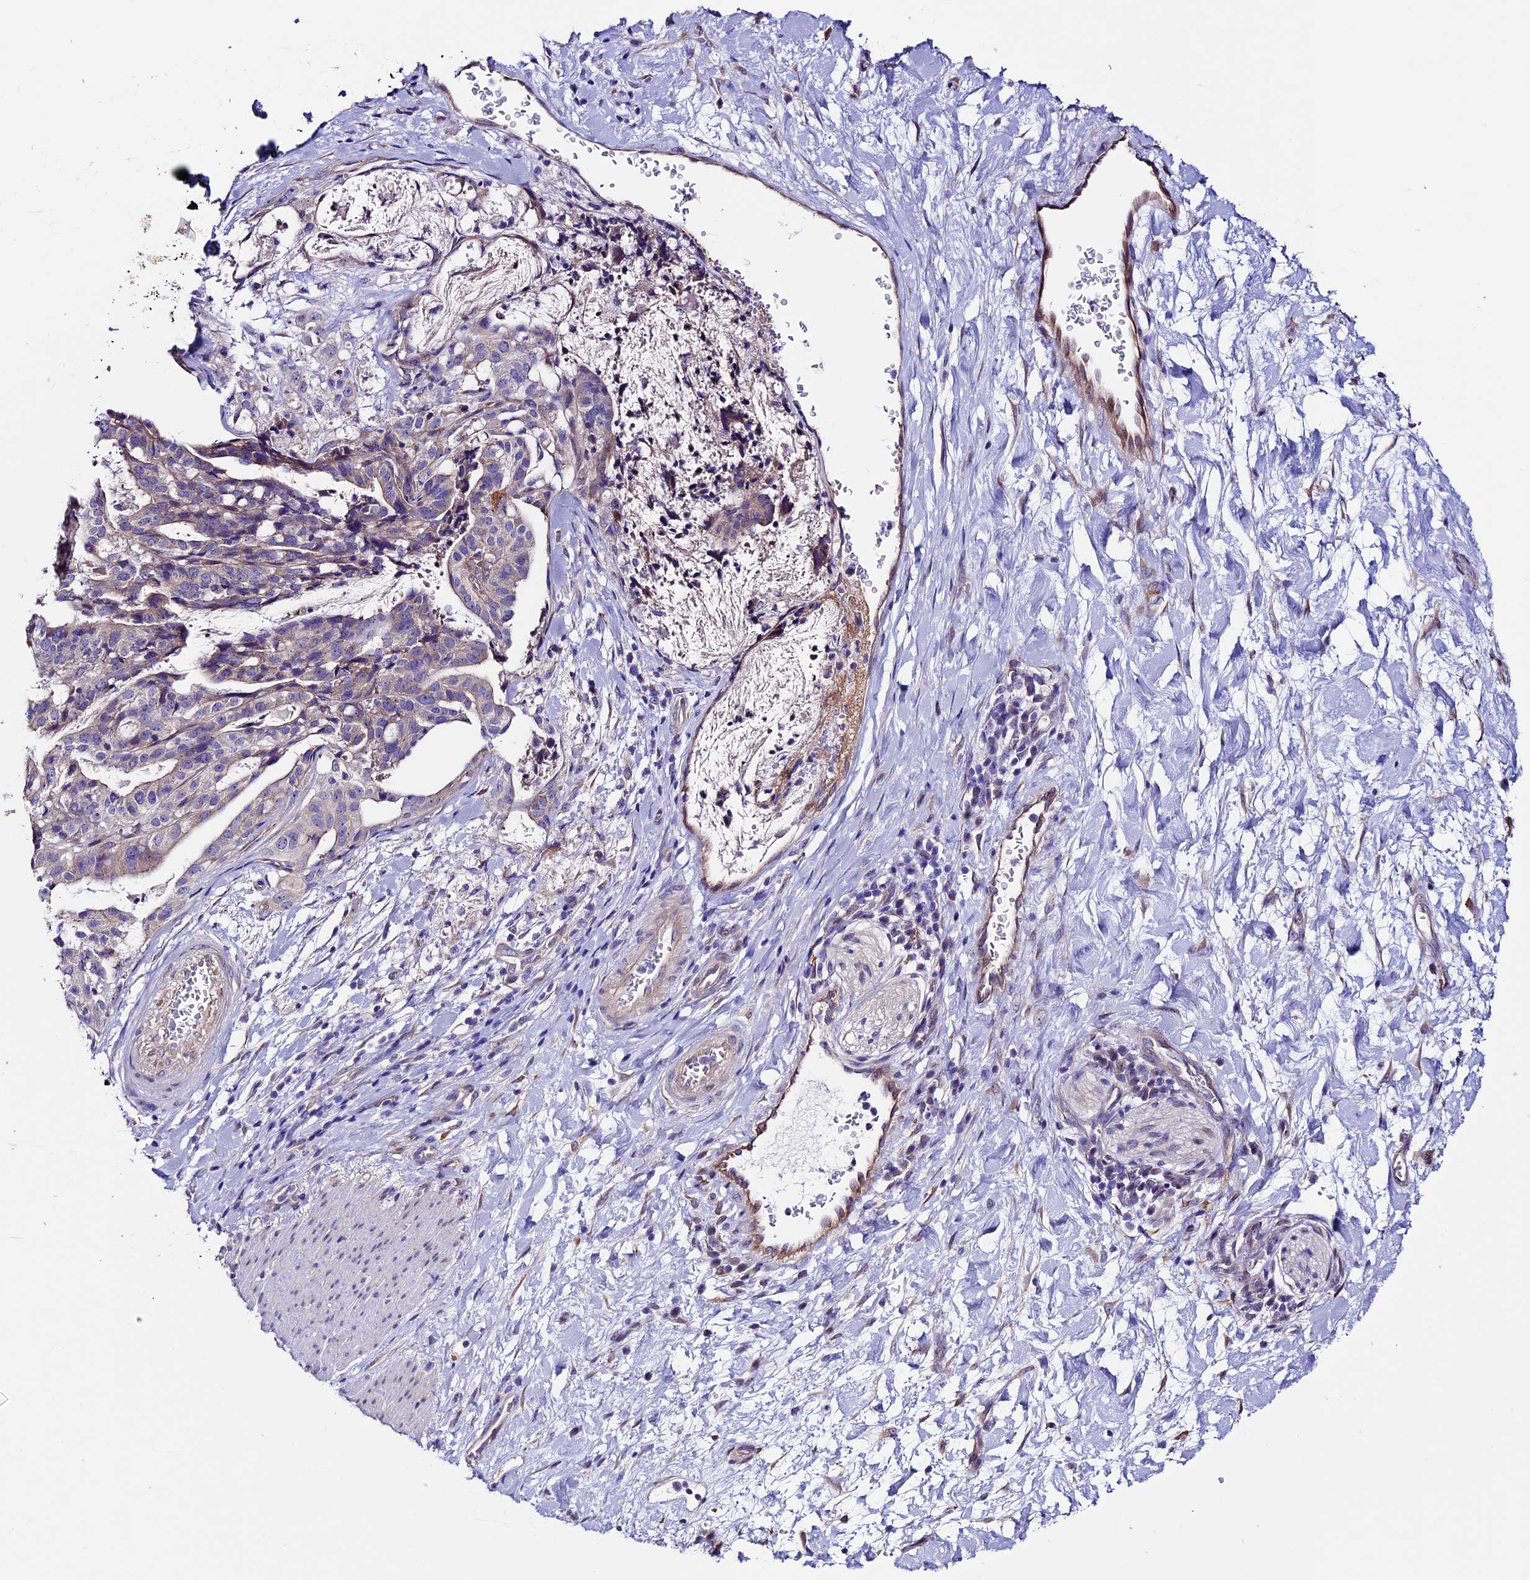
{"staining": {"intensity": "weak", "quantity": "<25%", "location": "cytoplasmic/membranous"}, "tissue": "stomach cancer", "cell_type": "Tumor cells", "image_type": "cancer", "snomed": [{"axis": "morphology", "description": "Adenocarcinoma, NOS"}, {"axis": "topography", "description": "Stomach"}], "caption": "This is a photomicrograph of IHC staining of stomach adenocarcinoma, which shows no expression in tumor cells. (Brightfield microscopy of DAB IHC at high magnification).", "gene": "TMEM171", "patient": {"sex": "male", "age": 48}}